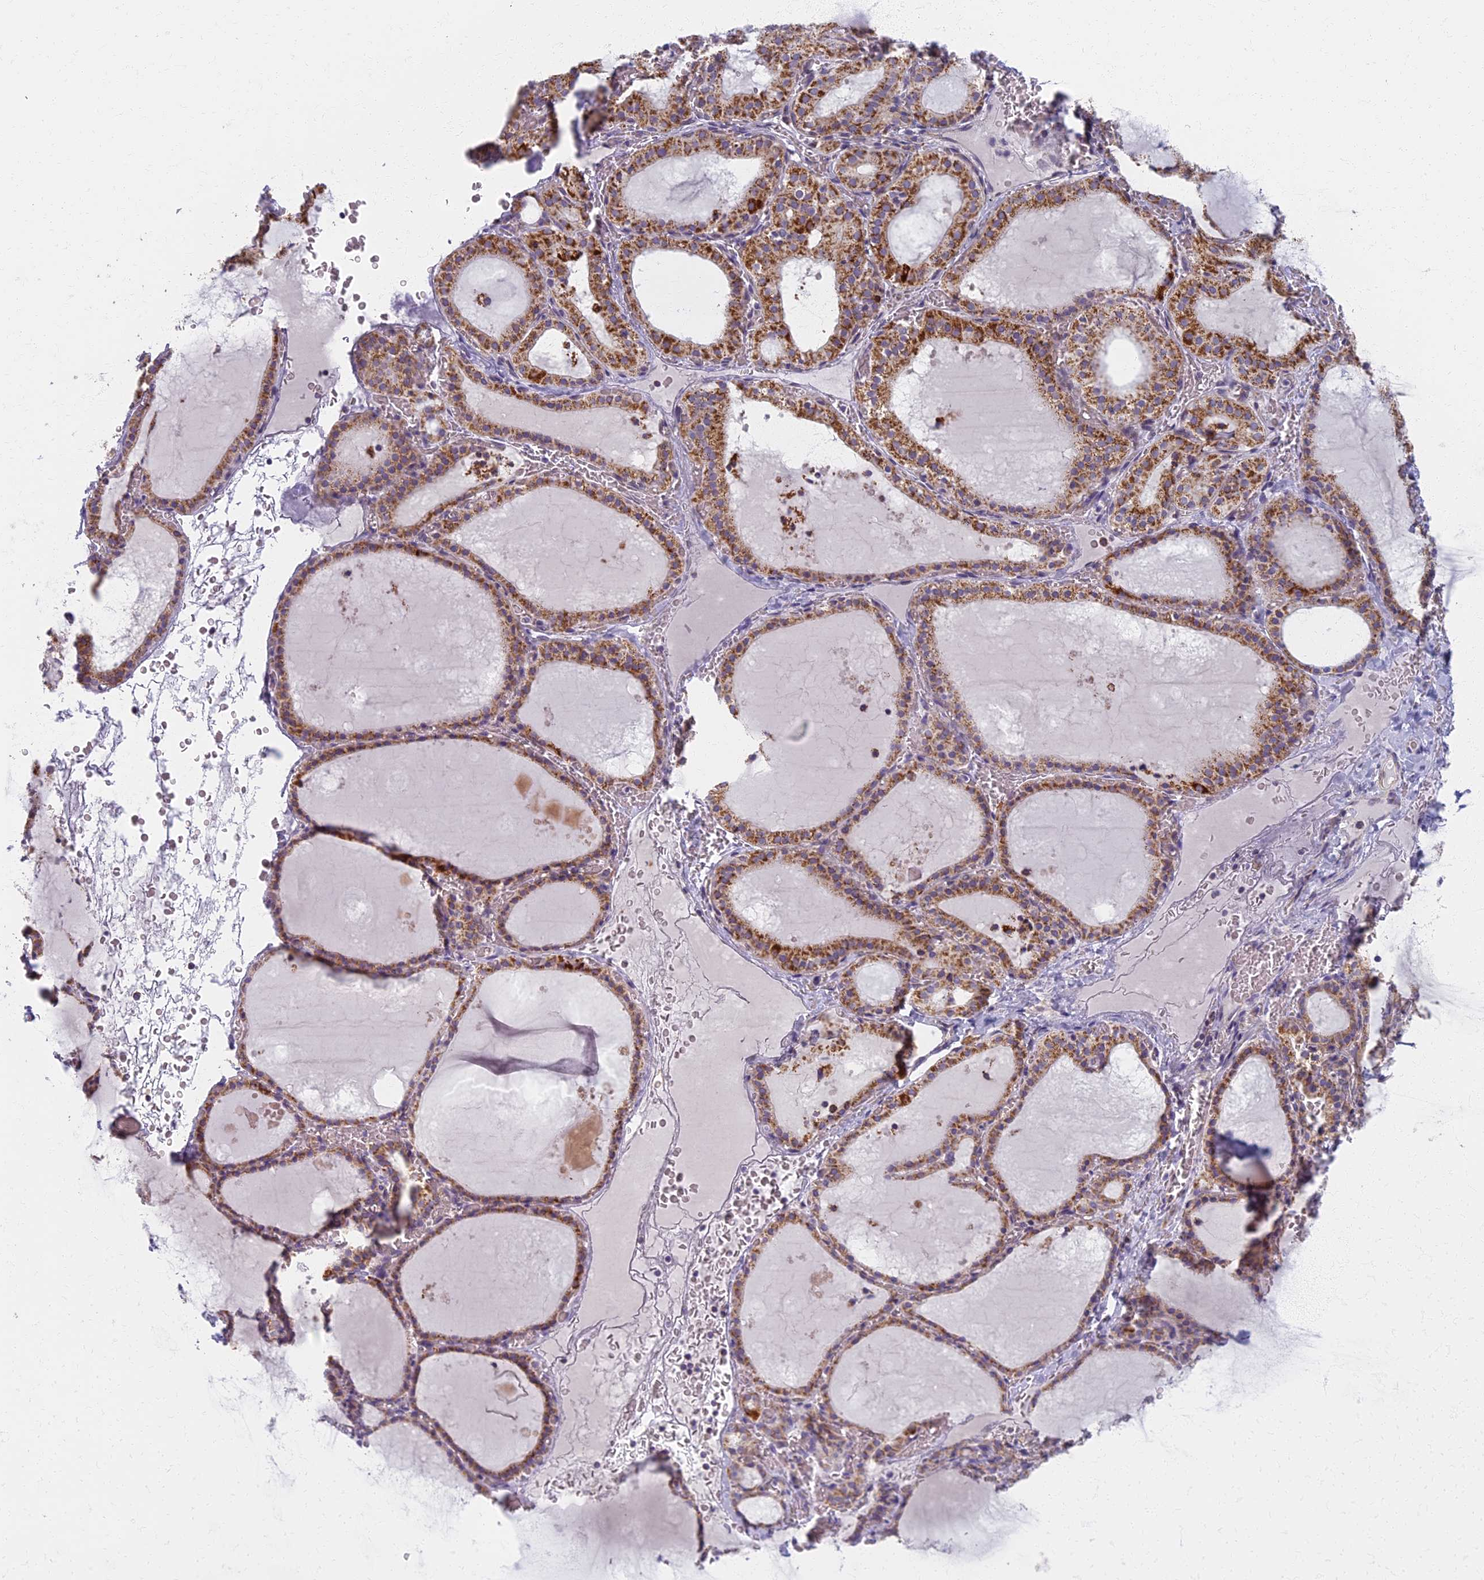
{"staining": {"intensity": "moderate", "quantity": ">75%", "location": "cytoplasmic/membranous"}, "tissue": "thyroid gland", "cell_type": "Glandular cells", "image_type": "normal", "snomed": [{"axis": "morphology", "description": "Normal tissue, NOS"}, {"axis": "topography", "description": "Thyroid gland"}], "caption": "Thyroid gland stained with DAB immunohistochemistry (IHC) reveals medium levels of moderate cytoplasmic/membranous staining in approximately >75% of glandular cells.", "gene": "MRPS25", "patient": {"sex": "female", "age": 39}}